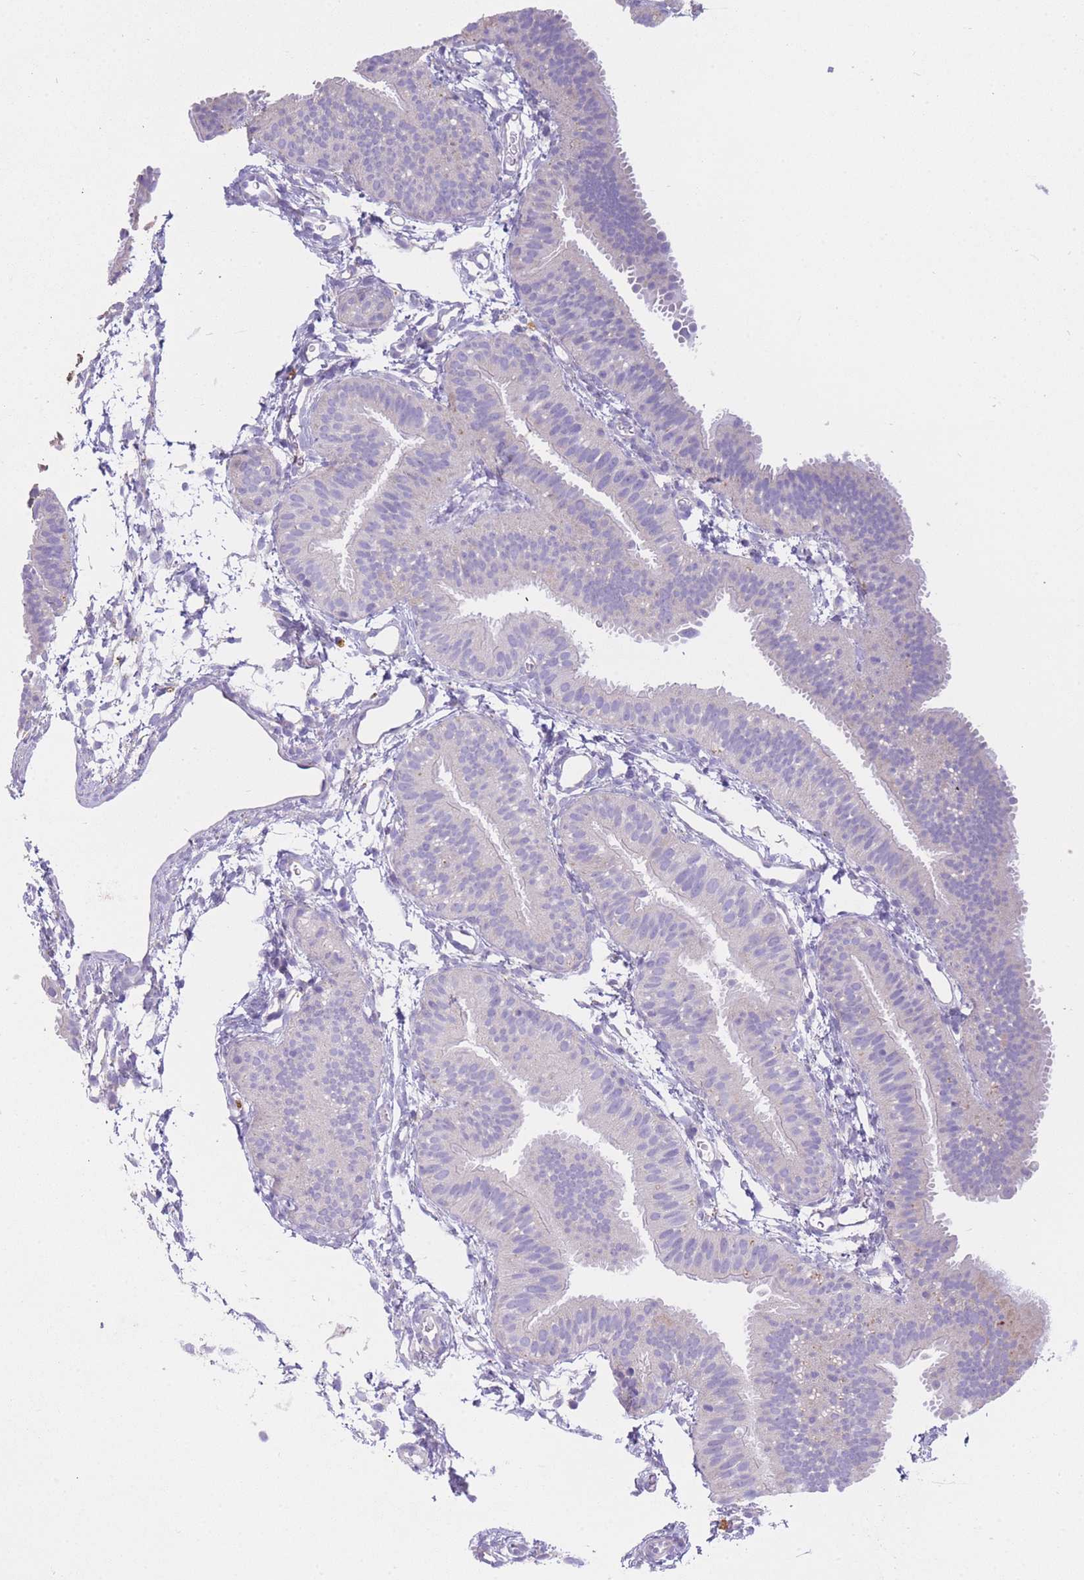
{"staining": {"intensity": "negative", "quantity": "none", "location": "none"}, "tissue": "fallopian tube", "cell_type": "Glandular cells", "image_type": "normal", "snomed": [{"axis": "morphology", "description": "Normal tissue, NOS"}, {"axis": "topography", "description": "Fallopian tube"}], "caption": "High power microscopy micrograph of an IHC micrograph of unremarkable fallopian tube, revealing no significant staining in glandular cells. (DAB (3,3'-diaminobenzidine) immunohistochemistry (IHC), high magnification).", "gene": "CENPM", "patient": {"sex": "female", "age": 35}}